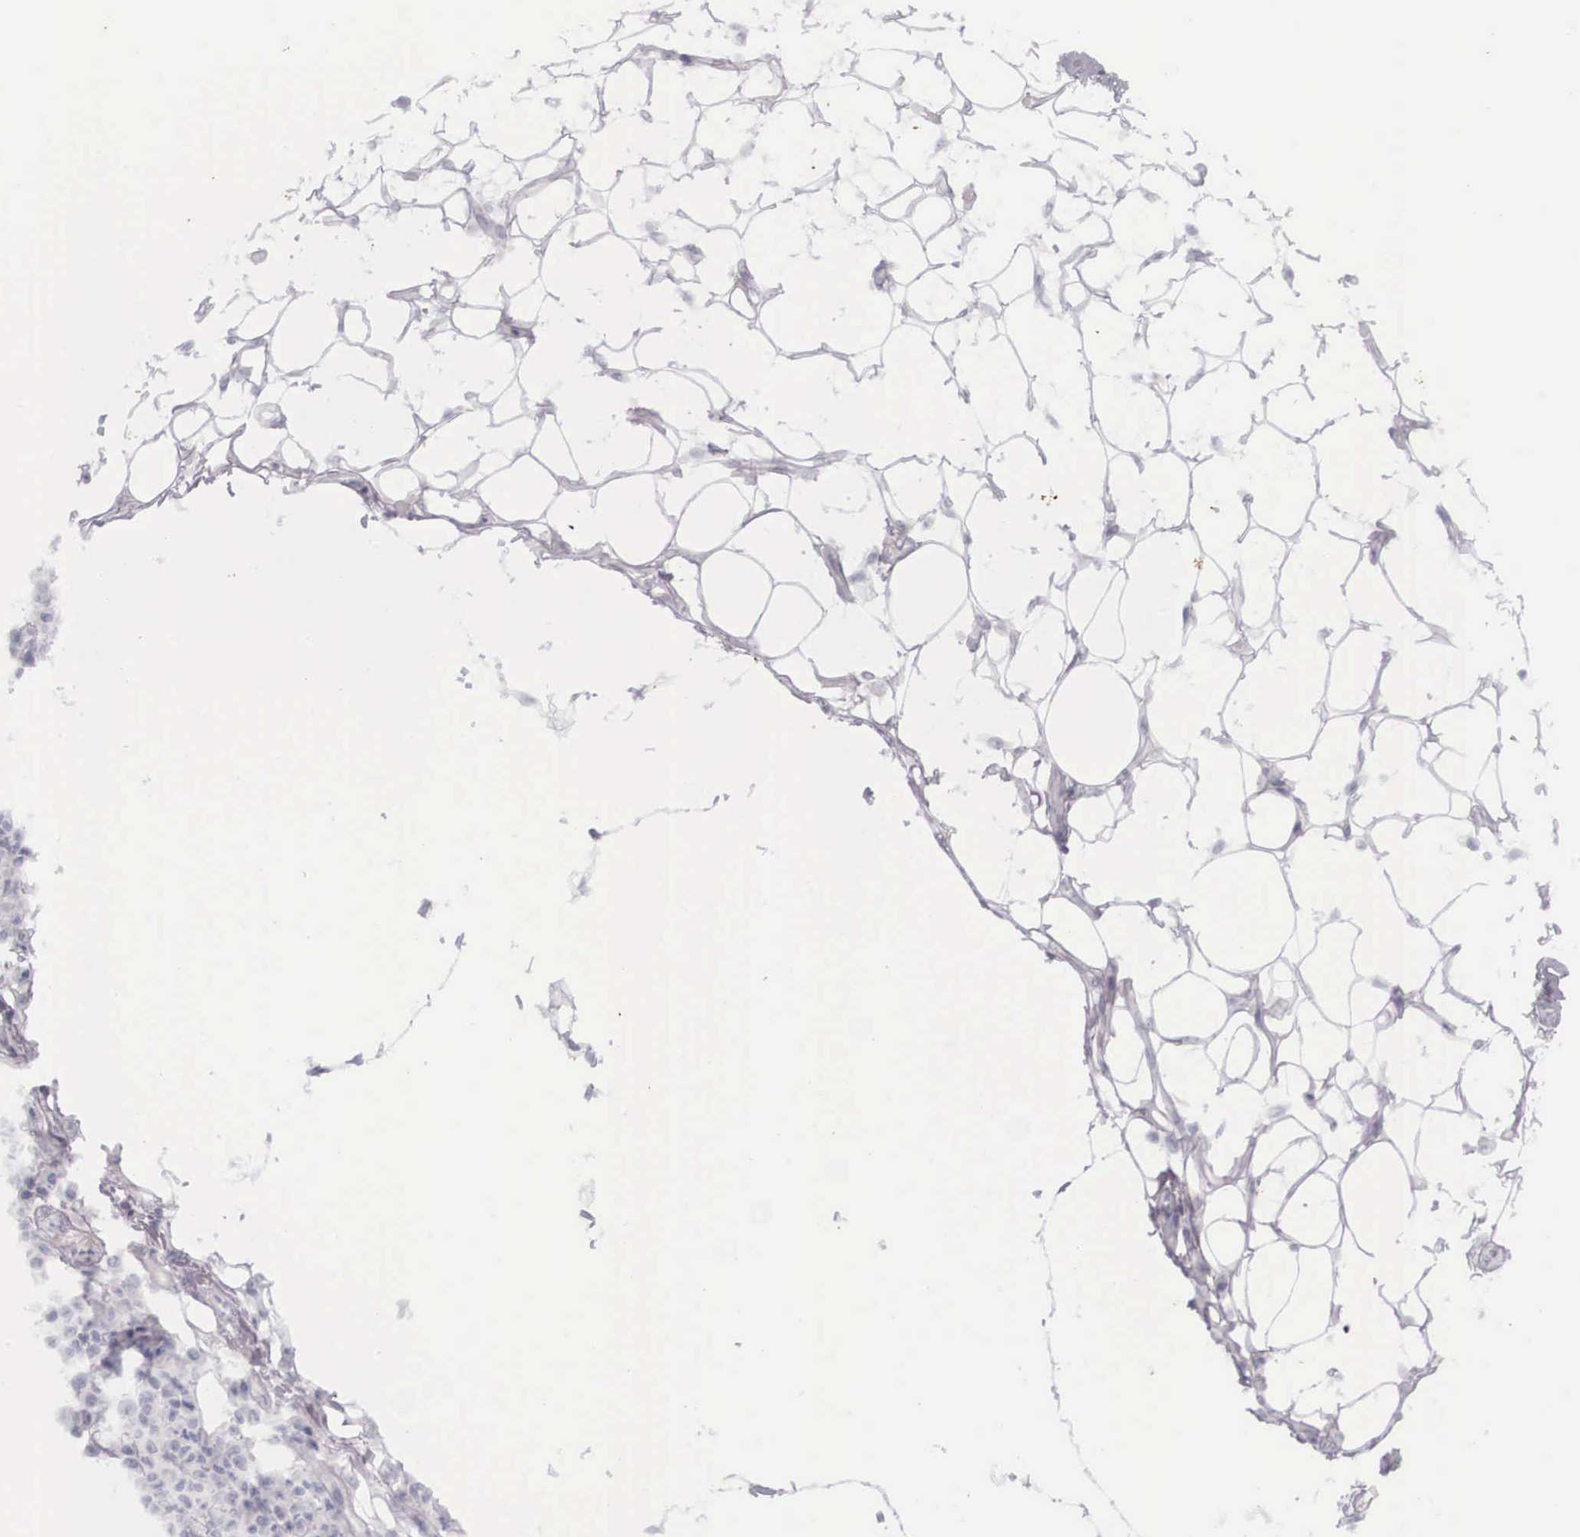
{"staining": {"intensity": "negative", "quantity": "none", "location": "none"}, "tissue": "melanoma", "cell_type": "Tumor cells", "image_type": "cancer", "snomed": [{"axis": "morphology", "description": "Malignant melanoma, Metastatic site"}, {"axis": "topography", "description": "Skin"}], "caption": "Immunohistochemistry (IHC) of melanoma demonstrates no expression in tumor cells. The staining was performed using DAB (3,3'-diaminobenzidine) to visualize the protein expression in brown, while the nuclei were stained in blue with hematoxylin (Magnification: 20x).", "gene": "KRT14", "patient": {"sex": "male", "age": 32}}